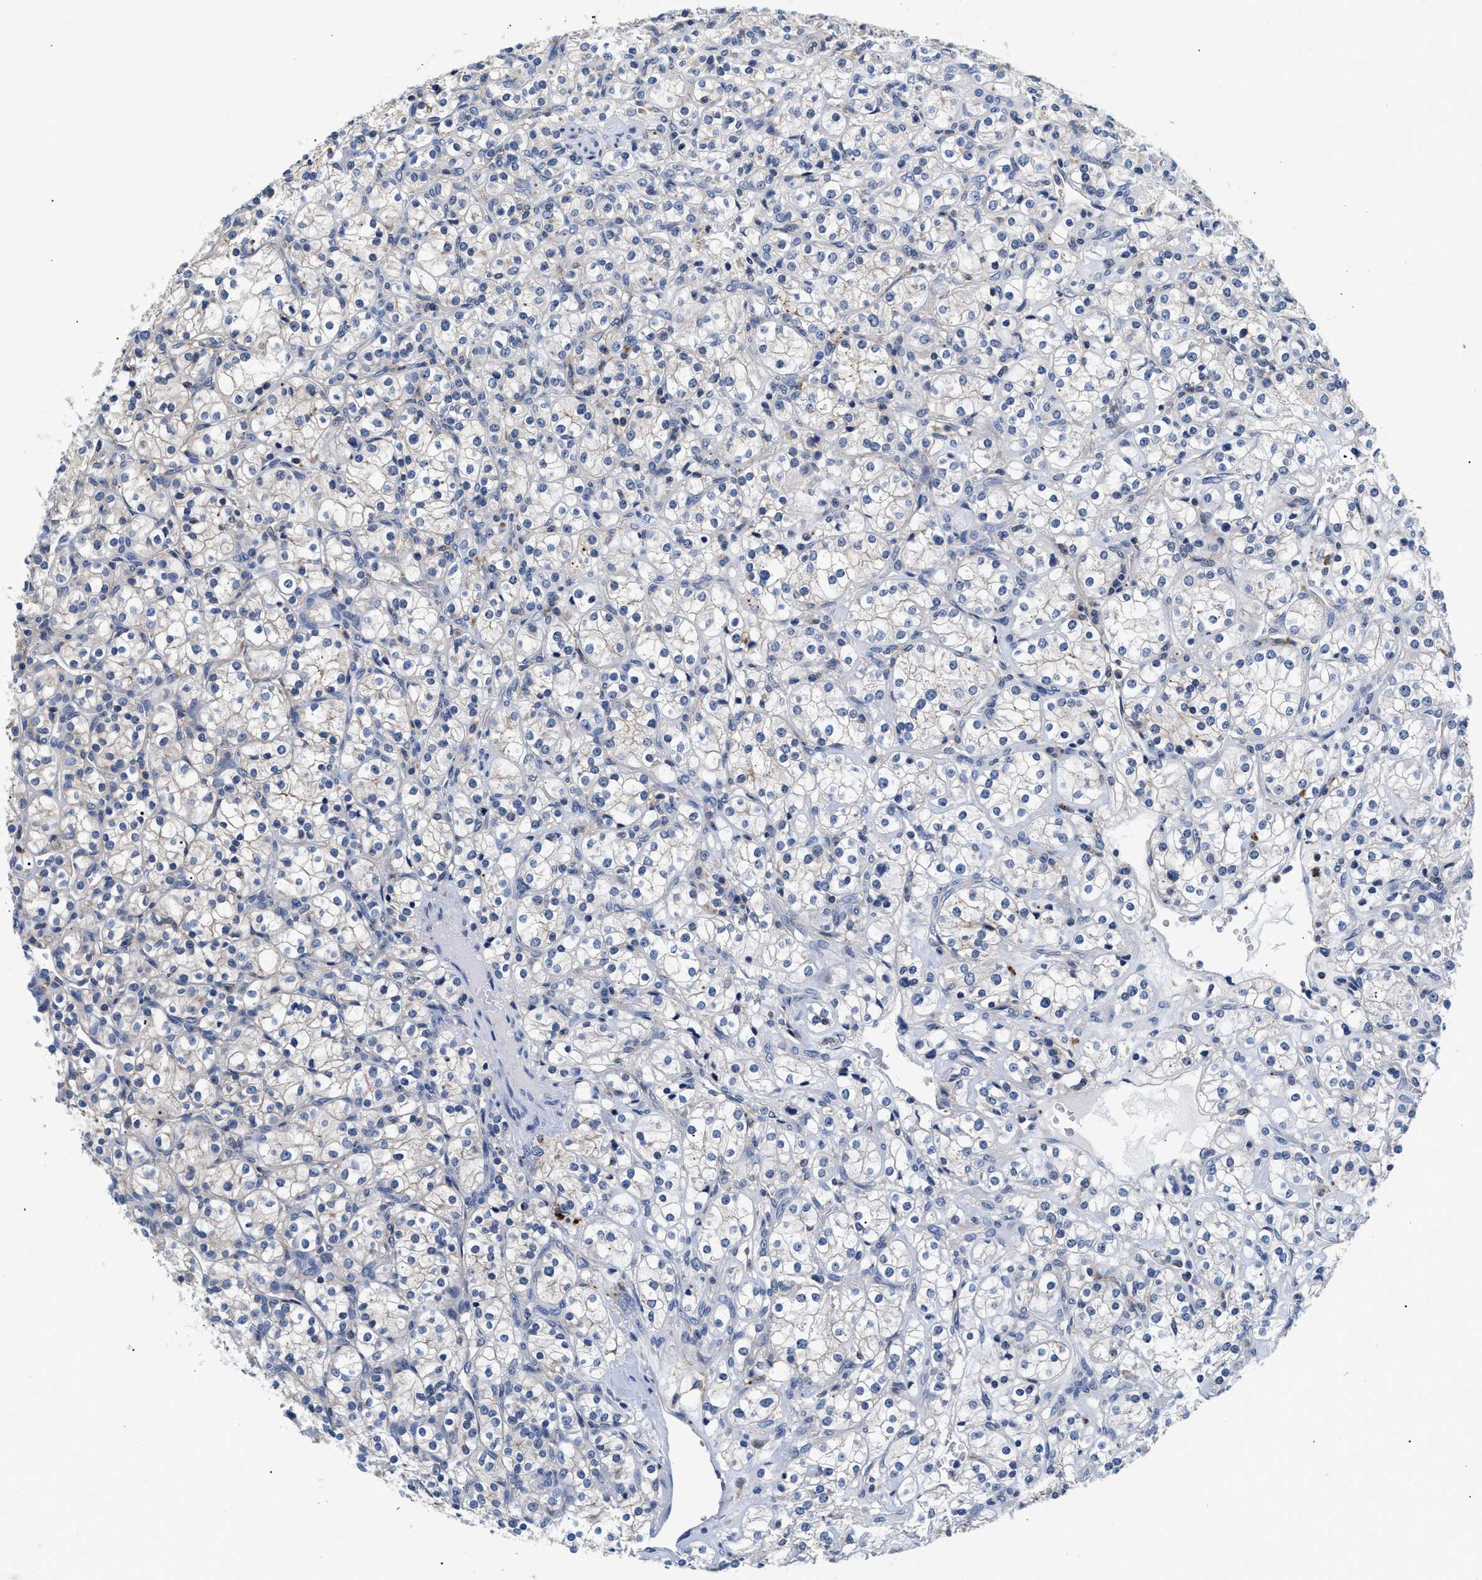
{"staining": {"intensity": "negative", "quantity": "none", "location": "none"}, "tissue": "renal cancer", "cell_type": "Tumor cells", "image_type": "cancer", "snomed": [{"axis": "morphology", "description": "Adenocarcinoma, NOS"}, {"axis": "topography", "description": "Kidney"}], "caption": "The photomicrograph displays no significant expression in tumor cells of adenocarcinoma (renal).", "gene": "GNAI3", "patient": {"sex": "male", "age": 77}}